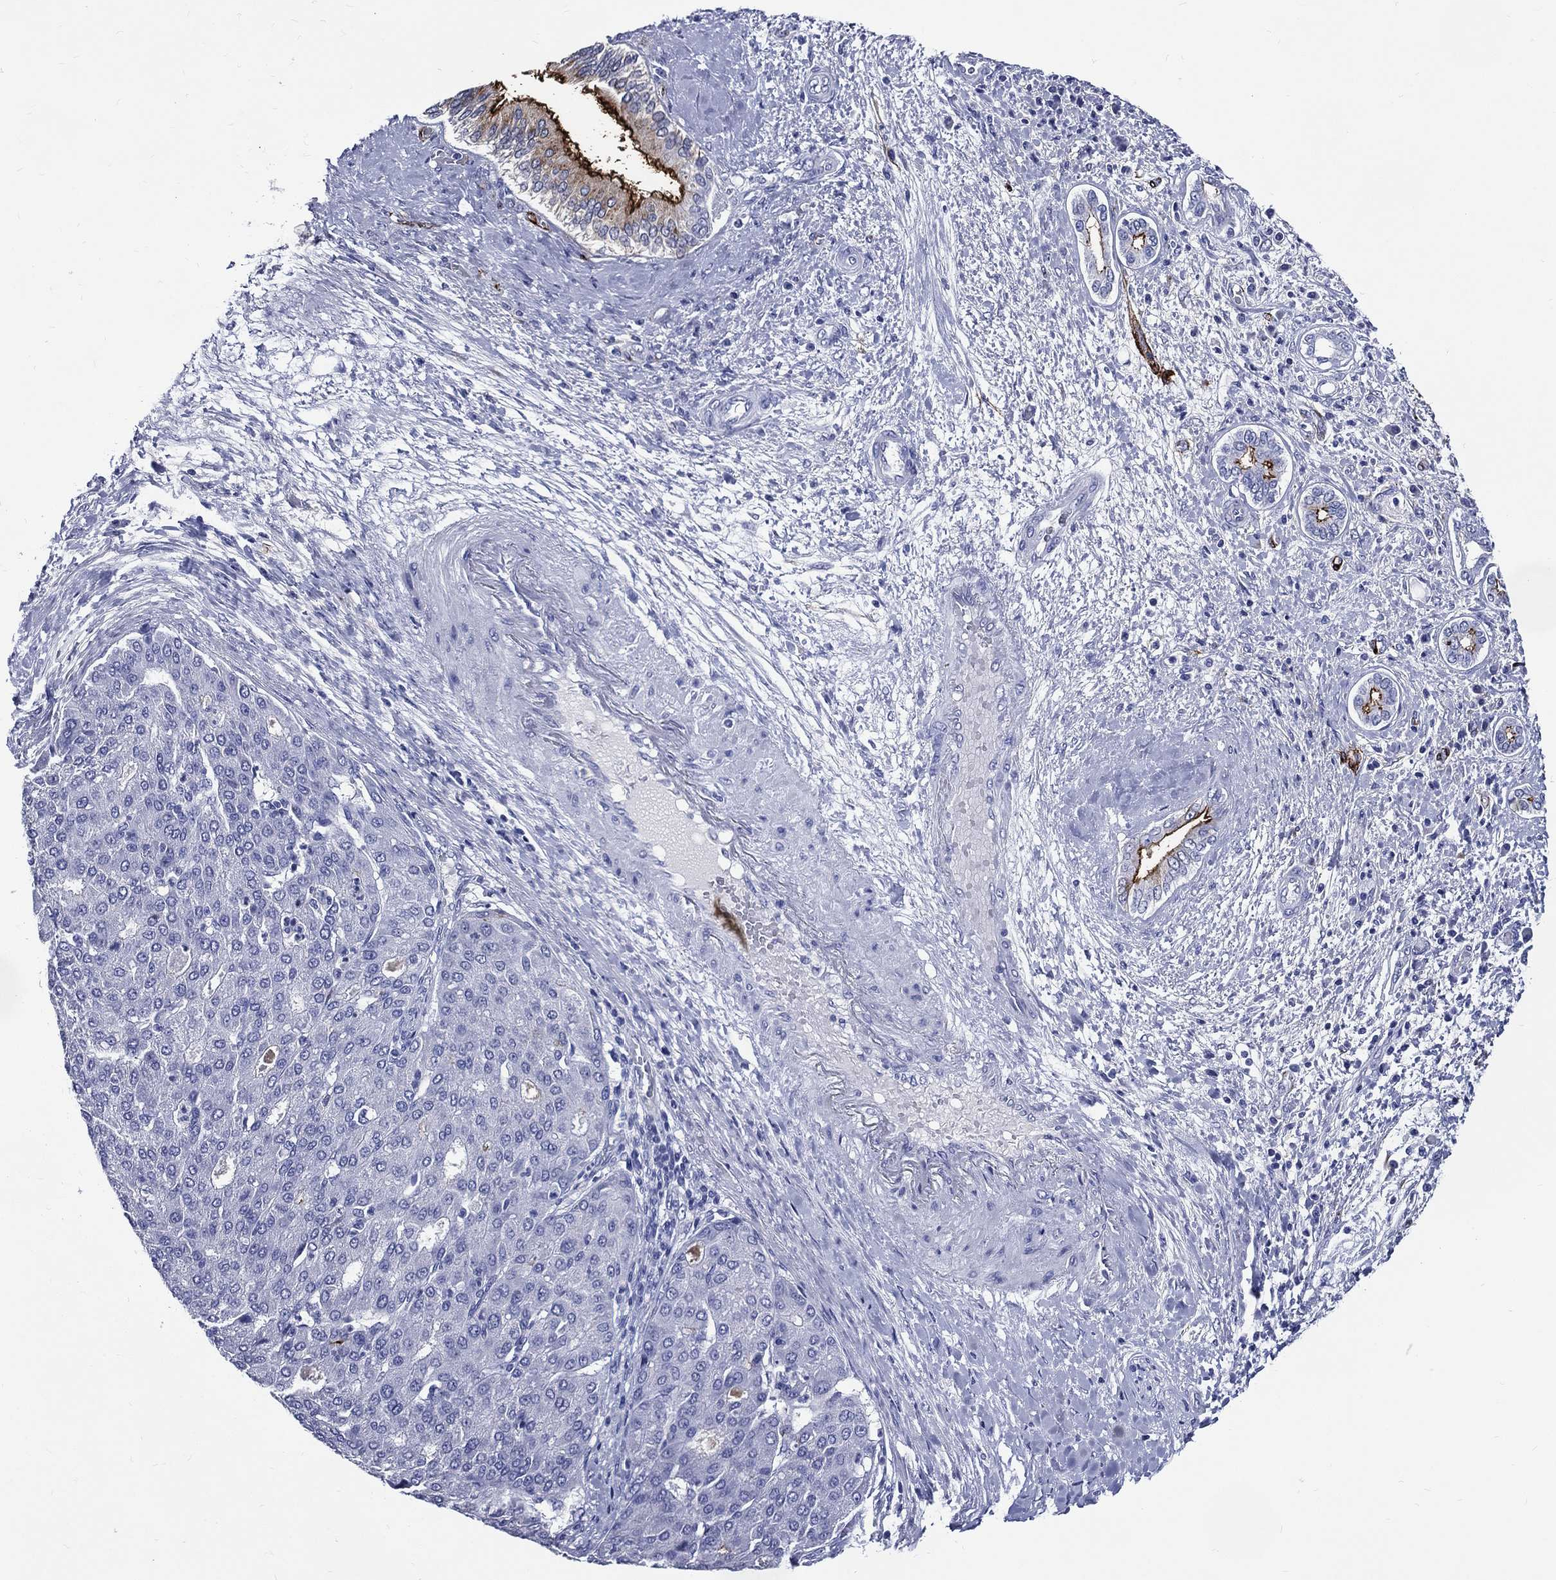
{"staining": {"intensity": "strong", "quantity": "<25%", "location": "cytoplasmic/membranous"}, "tissue": "liver cancer", "cell_type": "Tumor cells", "image_type": "cancer", "snomed": [{"axis": "morphology", "description": "Carcinoma, Hepatocellular, NOS"}, {"axis": "topography", "description": "Liver"}], "caption": "High-power microscopy captured an IHC histopathology image of liver cancer, revealing strong cytoplasmic/membranous positivity in about <25% of tumor cells.", "gene": "ACE2", "patient": {"sex": "male", "age": 65}}